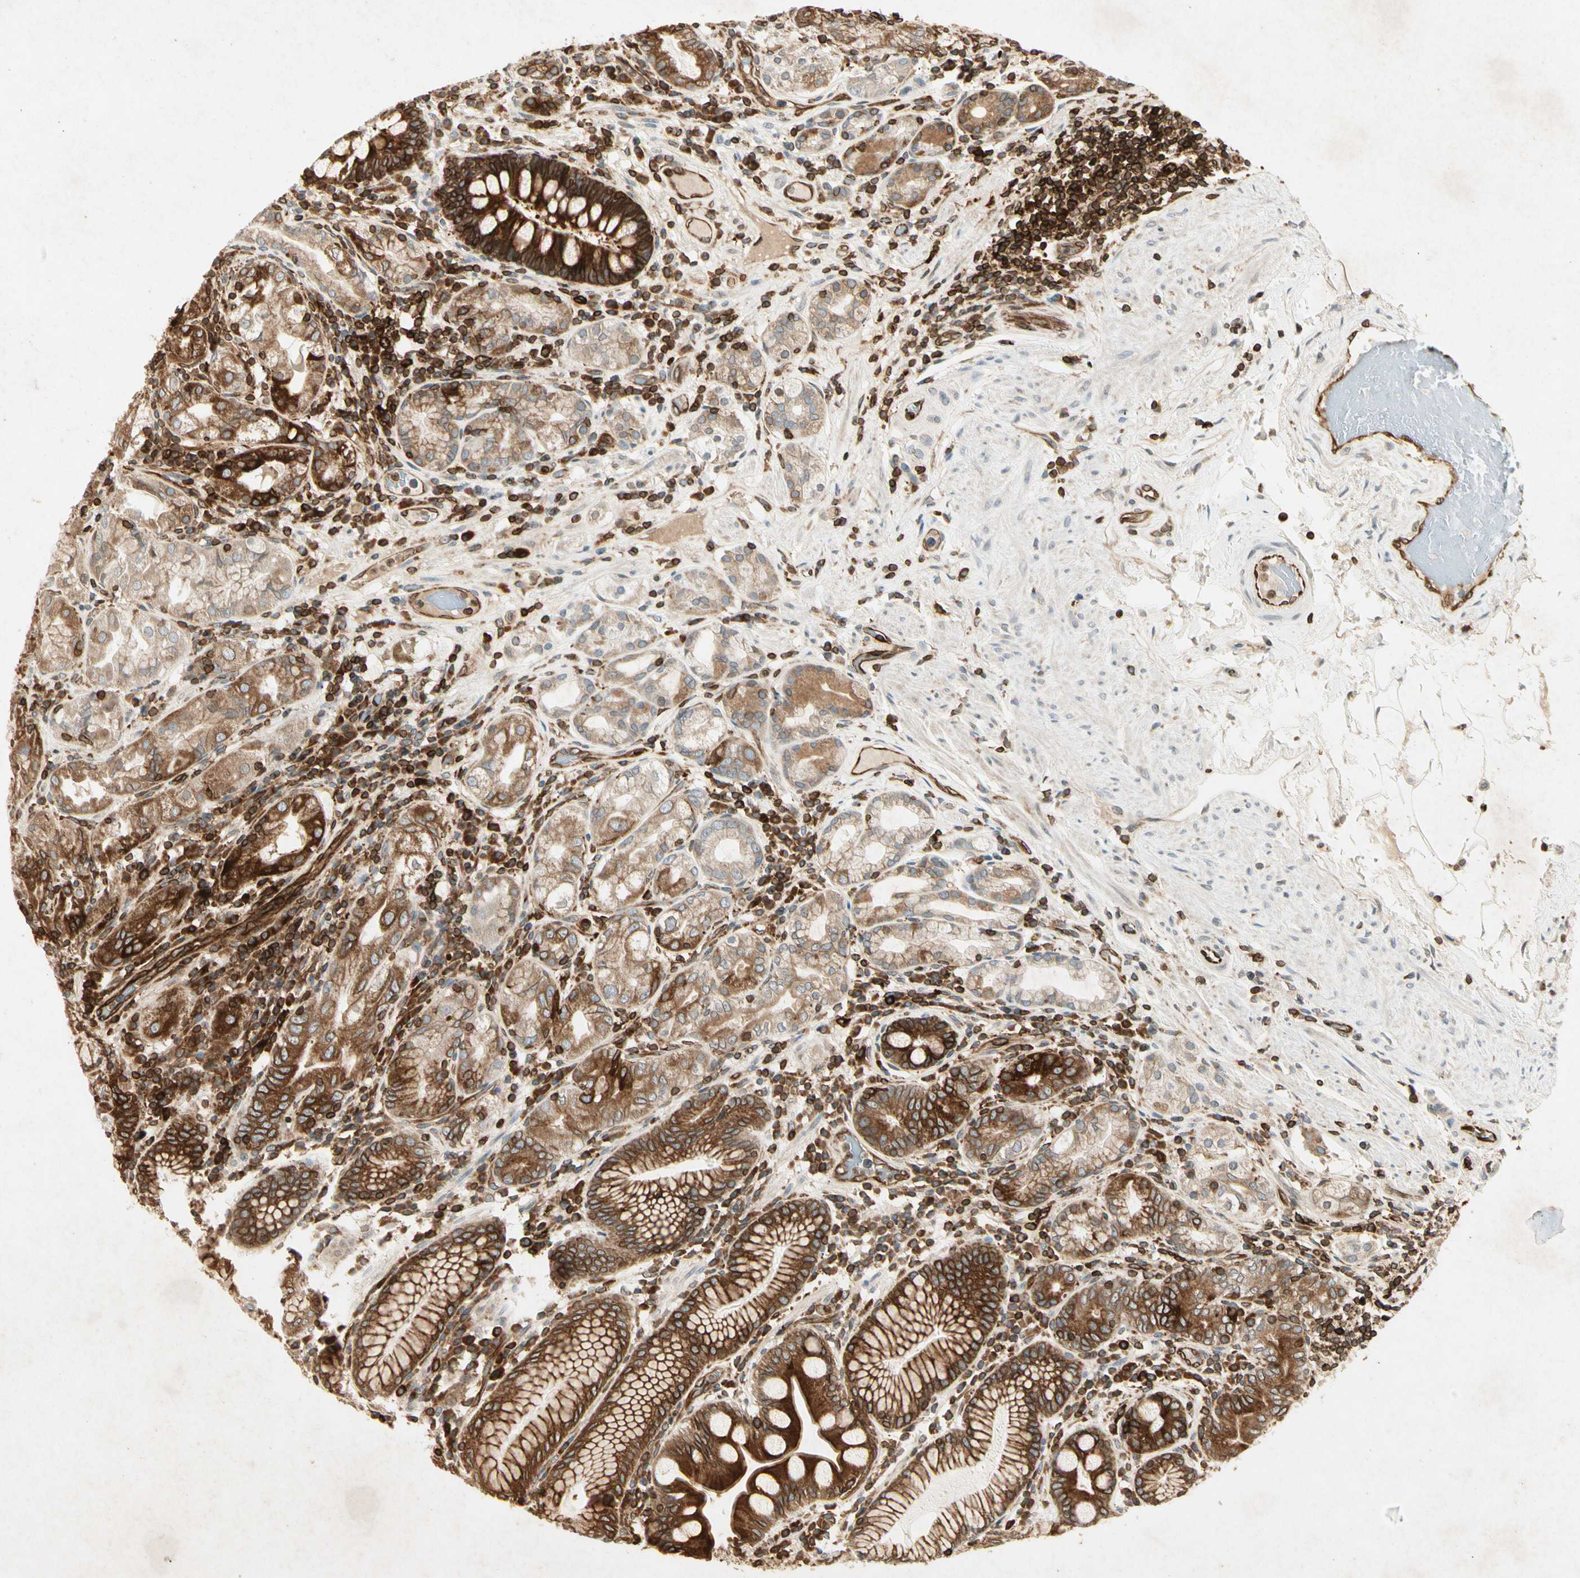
{"staining": {"intensity": "strong", "quantity": ">75%", "location": "cytoplasmic/membranous"}, "tissue": "stomach", "cell_type": "Glandular cells", "image_type": "normal", "snomed": [{"axis": "morphology", "description": "Normal tissue, NOS"}, {"axis": "topography", "description": "Stomach, lower"}], "caption": "Strong cytoplasmic/membranous positivity for a protein is identified in about >75% of glandular cells of benign stomach using immunohistochemistry (IHC).", "gene": "TAPBP", "patient": {"sex": "female", "age": 76}}